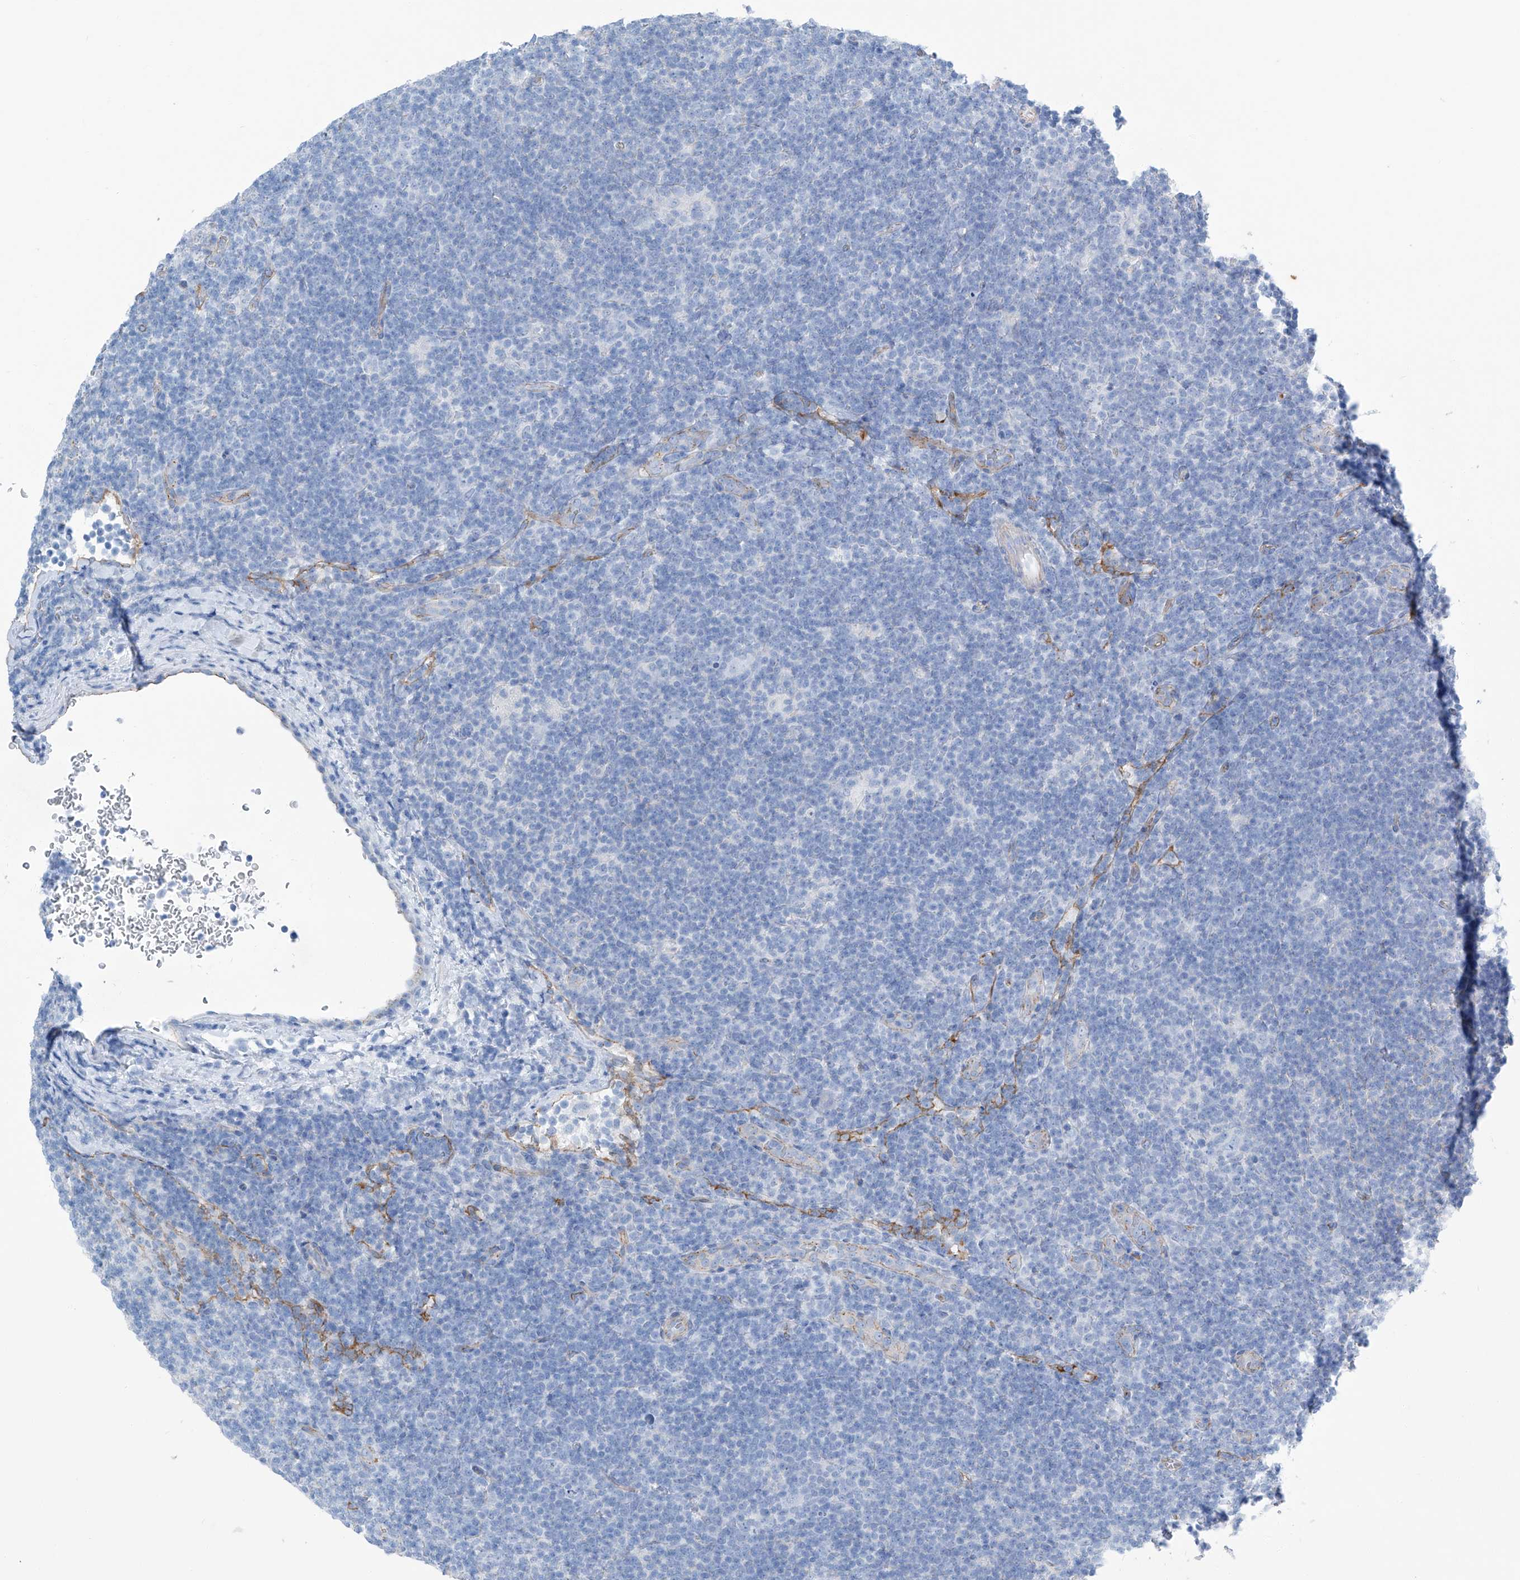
{"staining": {"intensity": "negative", "quantity": "none", "location": "none"}, "tissue": "lymphoma", "cell_type": "Tumor cells", "image_type": "cancer", "snomed": [{"axis": "morphology", "description": "Hodgkin's disease, NOS"}, {"axis": "topography", "description": "Lymph node"}], "caption": "This is an immunohistochemistry (IHC) micrograph of lymphoma. There is no staining in tumor cells.", "gene": "MAGI1", "patient": {"sex": "female", "age": 57}}